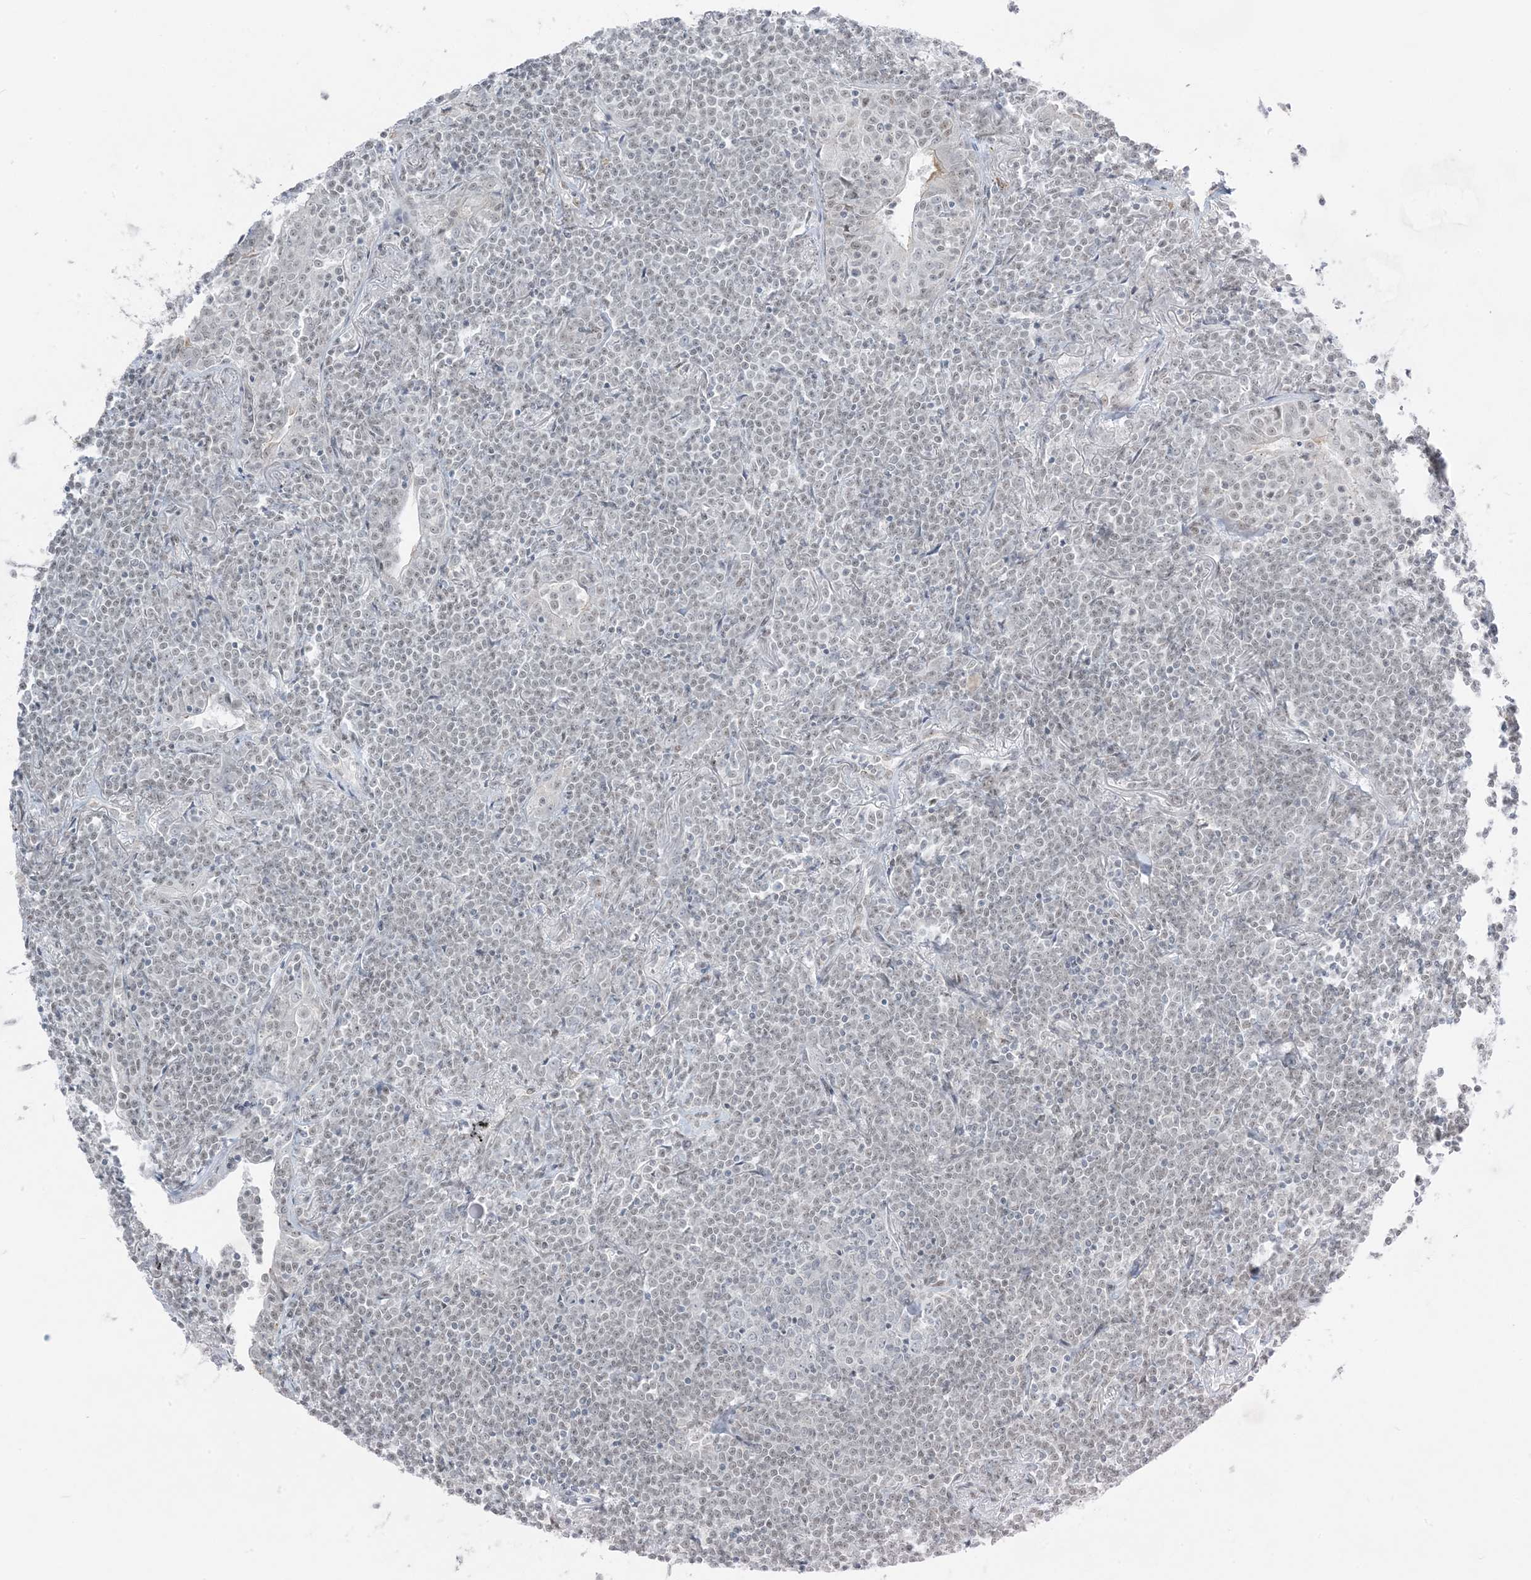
{"staining": {"intensity": "negative", "quantity": "none", "location": "none"}, "tissue": "lymphoma", "cell_type": "Tumor cells", "image_type": "cancer", "snomed": [{"axis": "morphology", "description": "Malignant lymphoma, non-Hodgkin's type, Low grade"}, {"axis": "topography", "description": "Lung"}], "caption": "Human lymphoma stained for a protein using immunohistochemistry displays no positivity in tumor cells.", "gene": "ZNF787", "patient": {"sex": "female", "age": 71}}